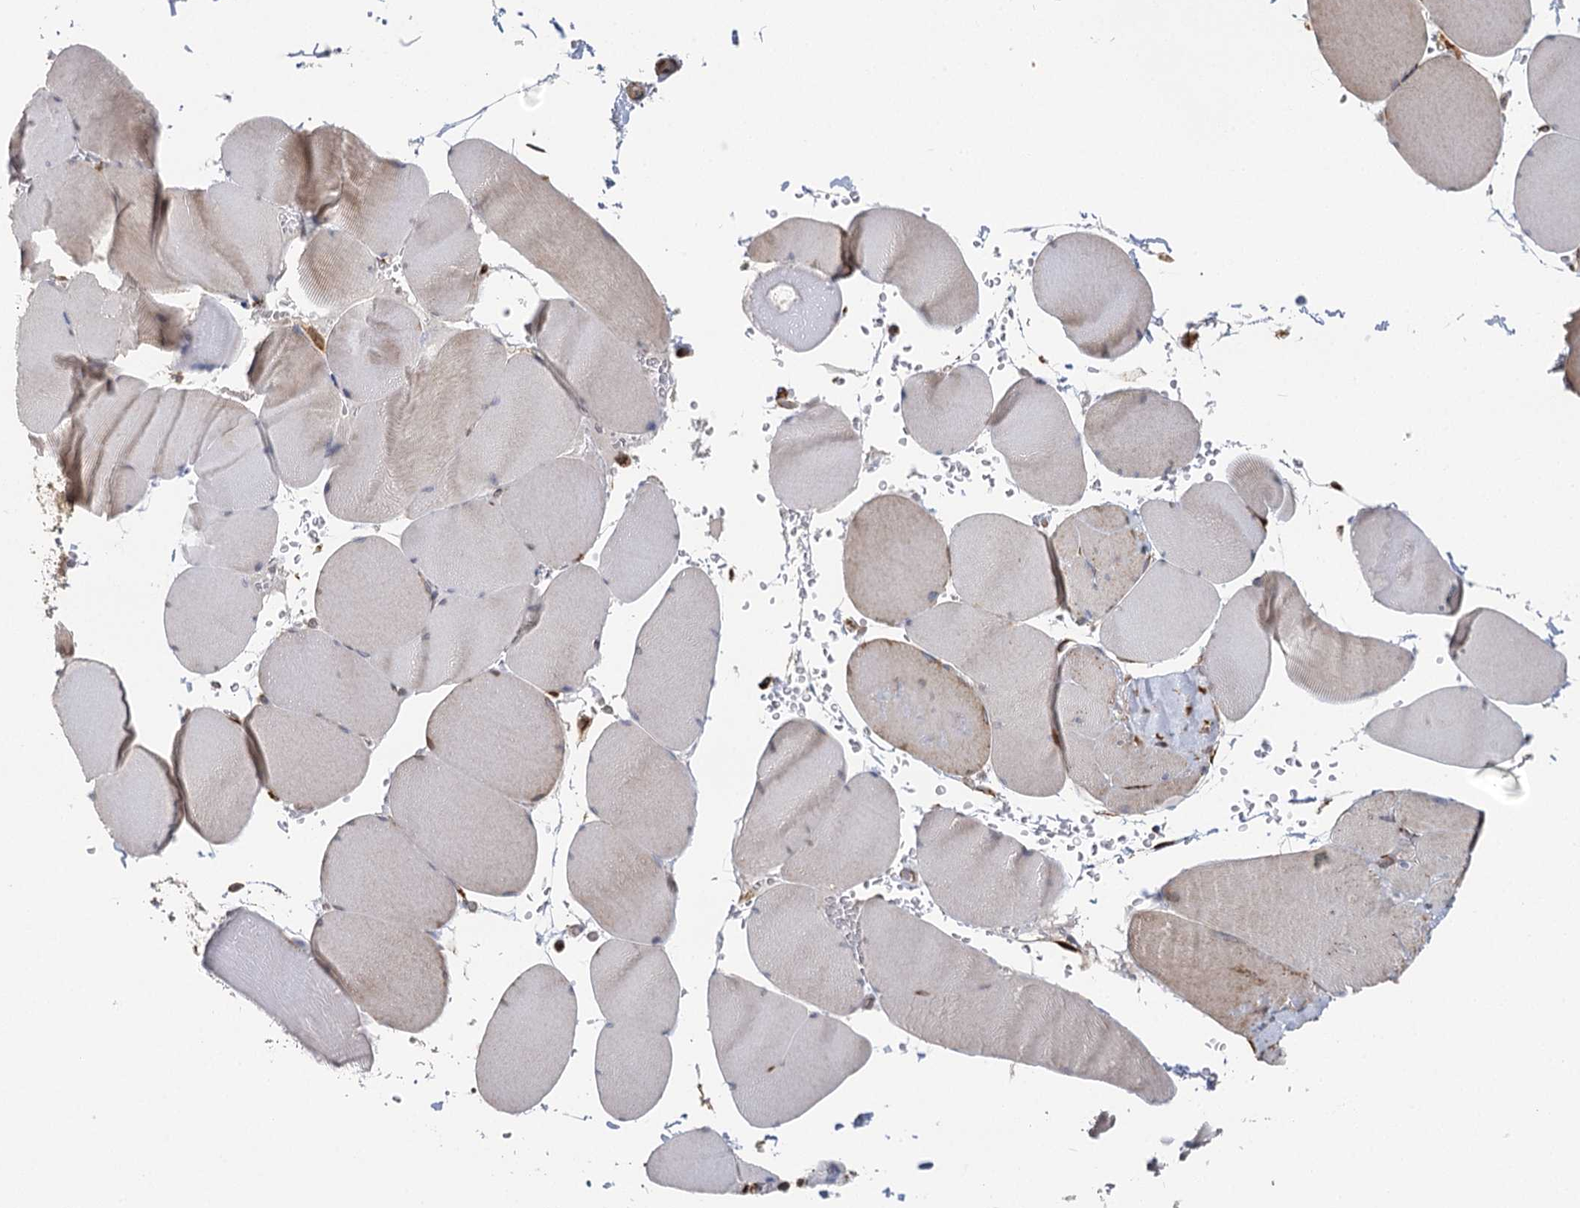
{"staining": {"intensity": "weak", "quantity": "25%-75%", "location": "cytoplasmic/membranous"}, "tissue": "skeletal muscle", "cell_type": "Myocytes", "image_type": "normal", "snomed": [{"axis": "morphology", "description": "Normal tissue, NOS"}, {"axis": "topography", "description": "Skeletal muscle"}, {"axis": "topography", "description": "Head-Neck"}], "caption": "High-power microscopy captured an IHC micrograph of normal skeletal muscle, revealing weak cytoplasmic/membranous expression in approximately 25%-75% of myocytes.", "gene": "IL11RA", "patient": {"sex": "male", "age": 66}}